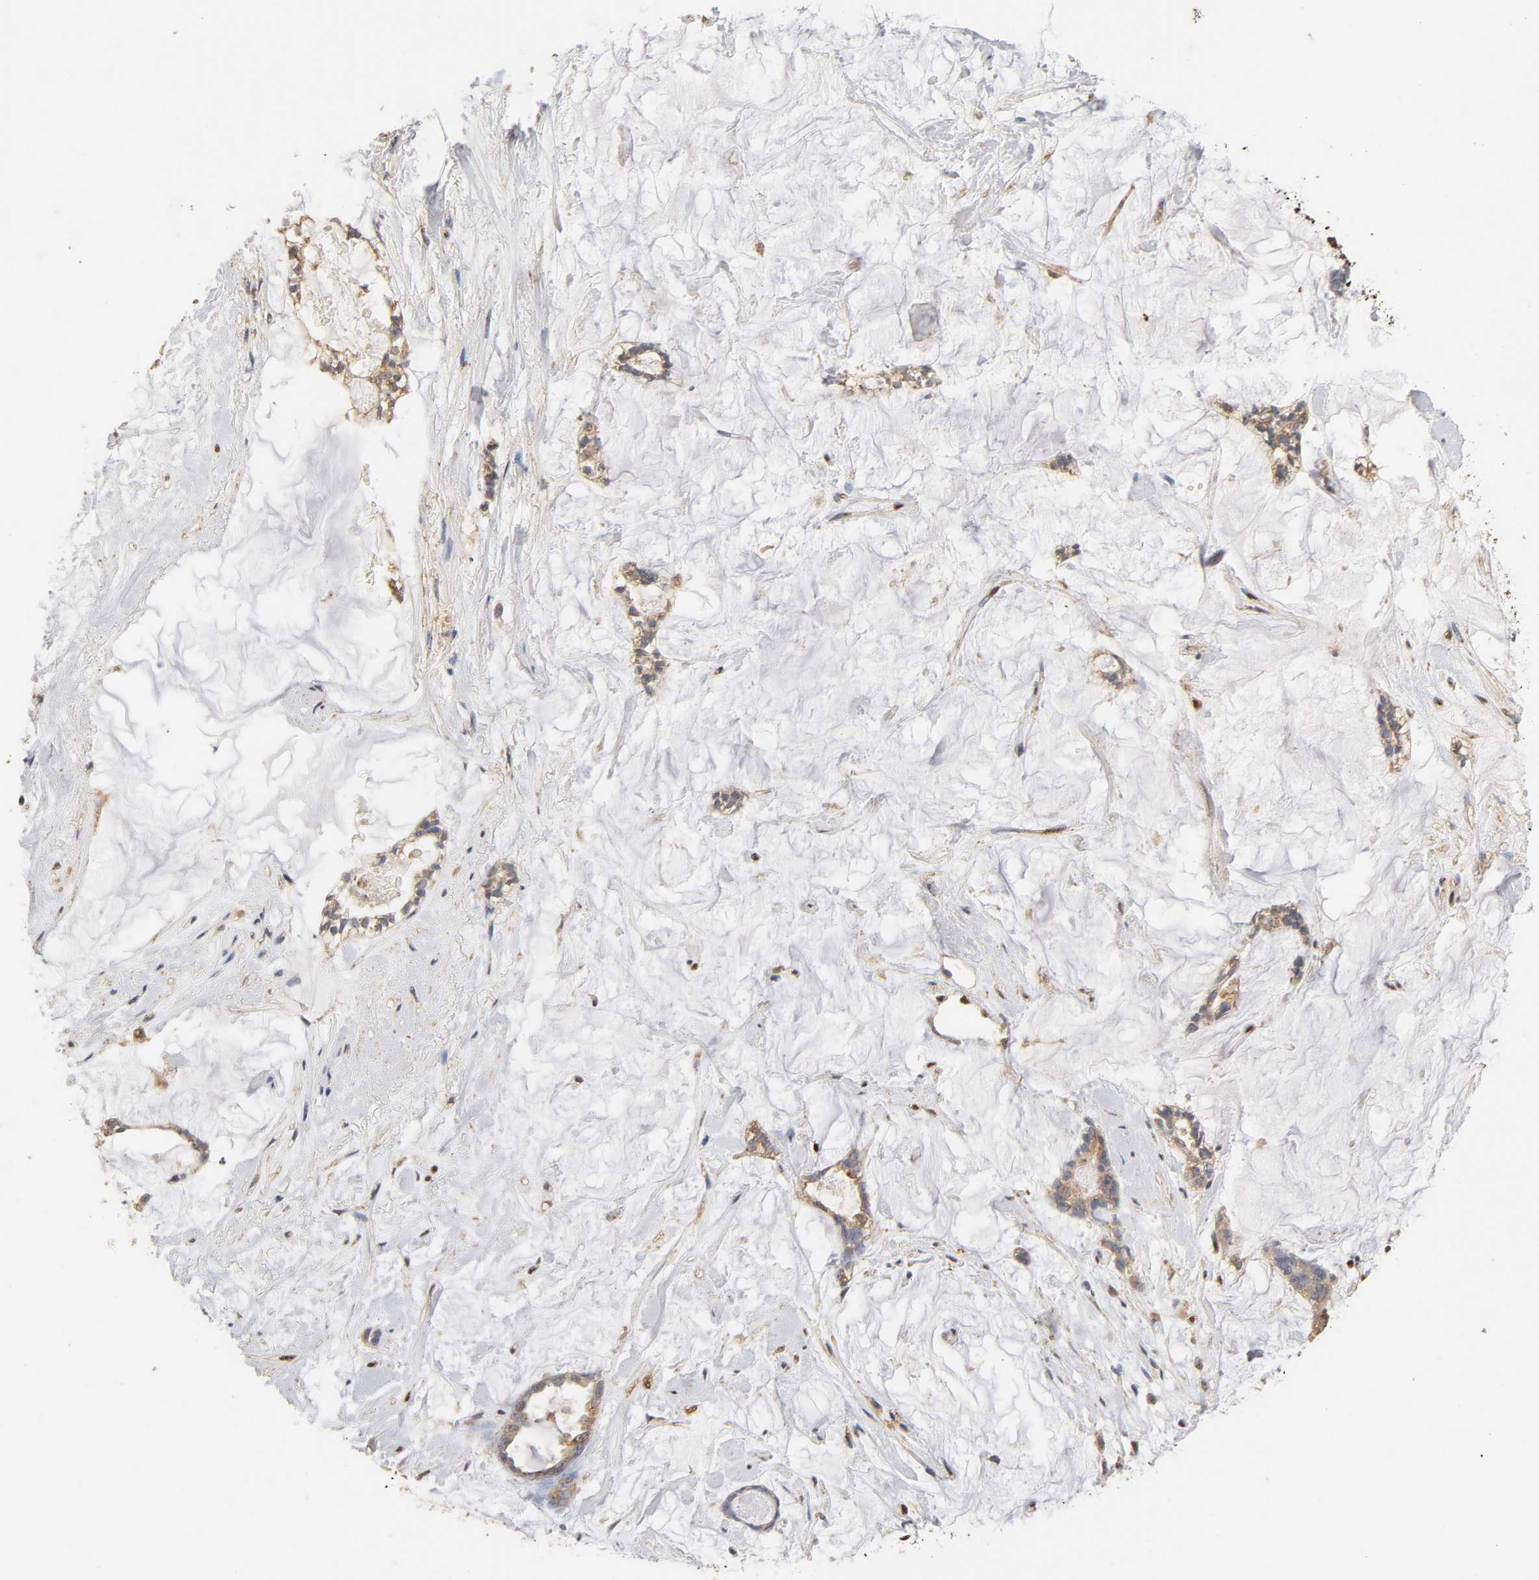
{"staining": {"intensity": "moderate", "quantity": "25%-75%", "location": "cytoplasmic/membranous"}, "tissue": "pancreatic cancer", "cell_type": "Tumor cells", "image_type": "cancer", "snomed": [{"axis": "morphology", "description": "Adenocarcinoma, NOS"}, {"axis": "topography", "description": "Pancreas"}], "caption": "This histopathology image displays pancreatic adenocarcinoma stained with IHC to label a protein in brown. The cytoplasmic/membranous of tumor cells show moderate positivity for the protein. Nuclei are counter-stained blue.", "gene": "PKN1", "patient": {"sex": "female", "age": 73}}